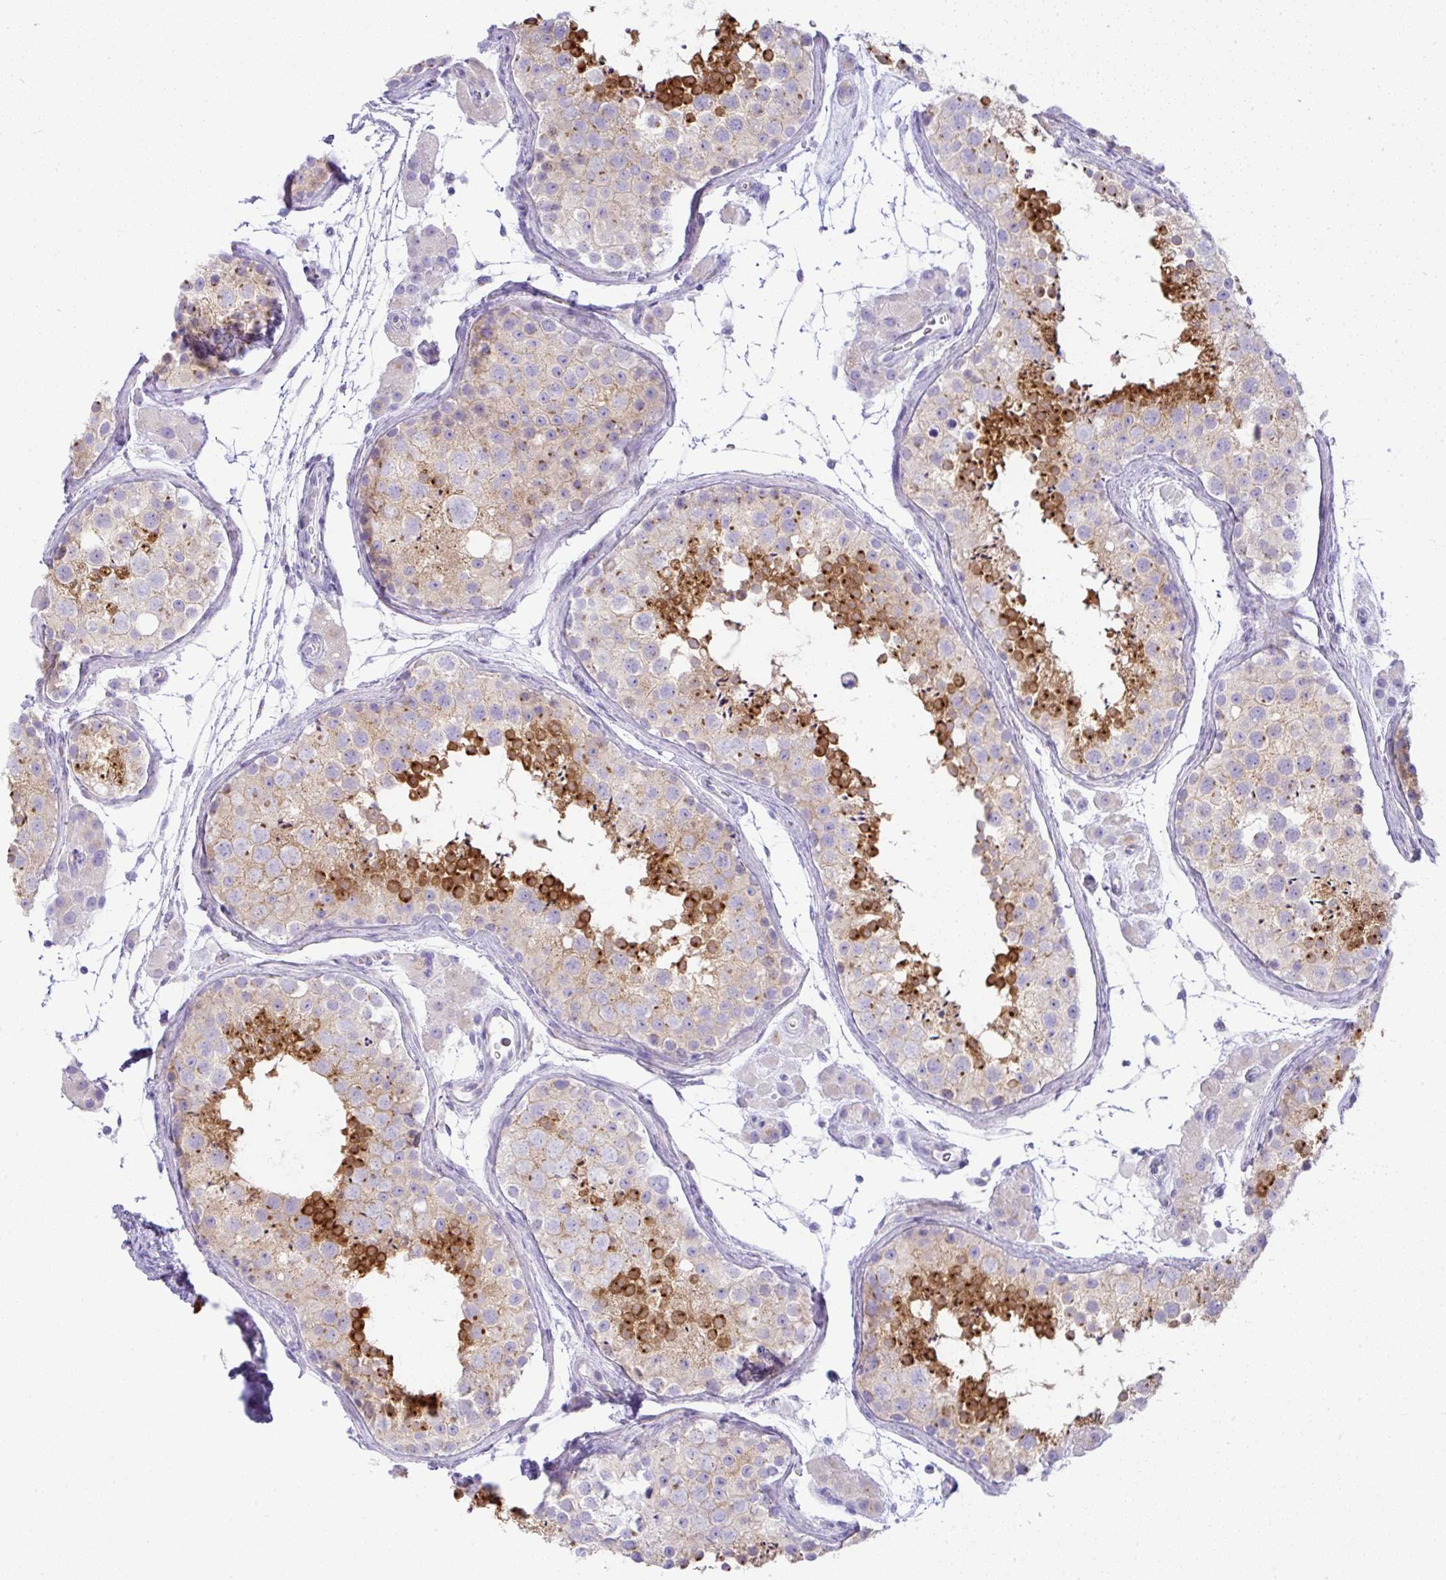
{"staining": {"intensity": "strong", "quantity": "25%-75%", "location": "cytoplasmic/membranous"}, "tissue": "testis", "cell_type": "Cells in seminiferous ducts", "image_type": "normal", "snomed": [{"axis": "morphology", "description": "Normal tissue, NOS"}, {"axis": "topography", "description": "Testis"}], "caption": "Protein expression analysis of unremarkable human testis reveals strong cytoplasmic/membranous staining in approximately 25%-75% of cells in seminiferous ducts. The staining was performed using DAB (3,3'-diaminobenzidine) to visualize the protein expression in brown, while the nuclei were stained in blue with hematoxylin (Magnification: 20x).", "gene": "FAM177A1", "patient": {"sex": "male", "age": 41}}